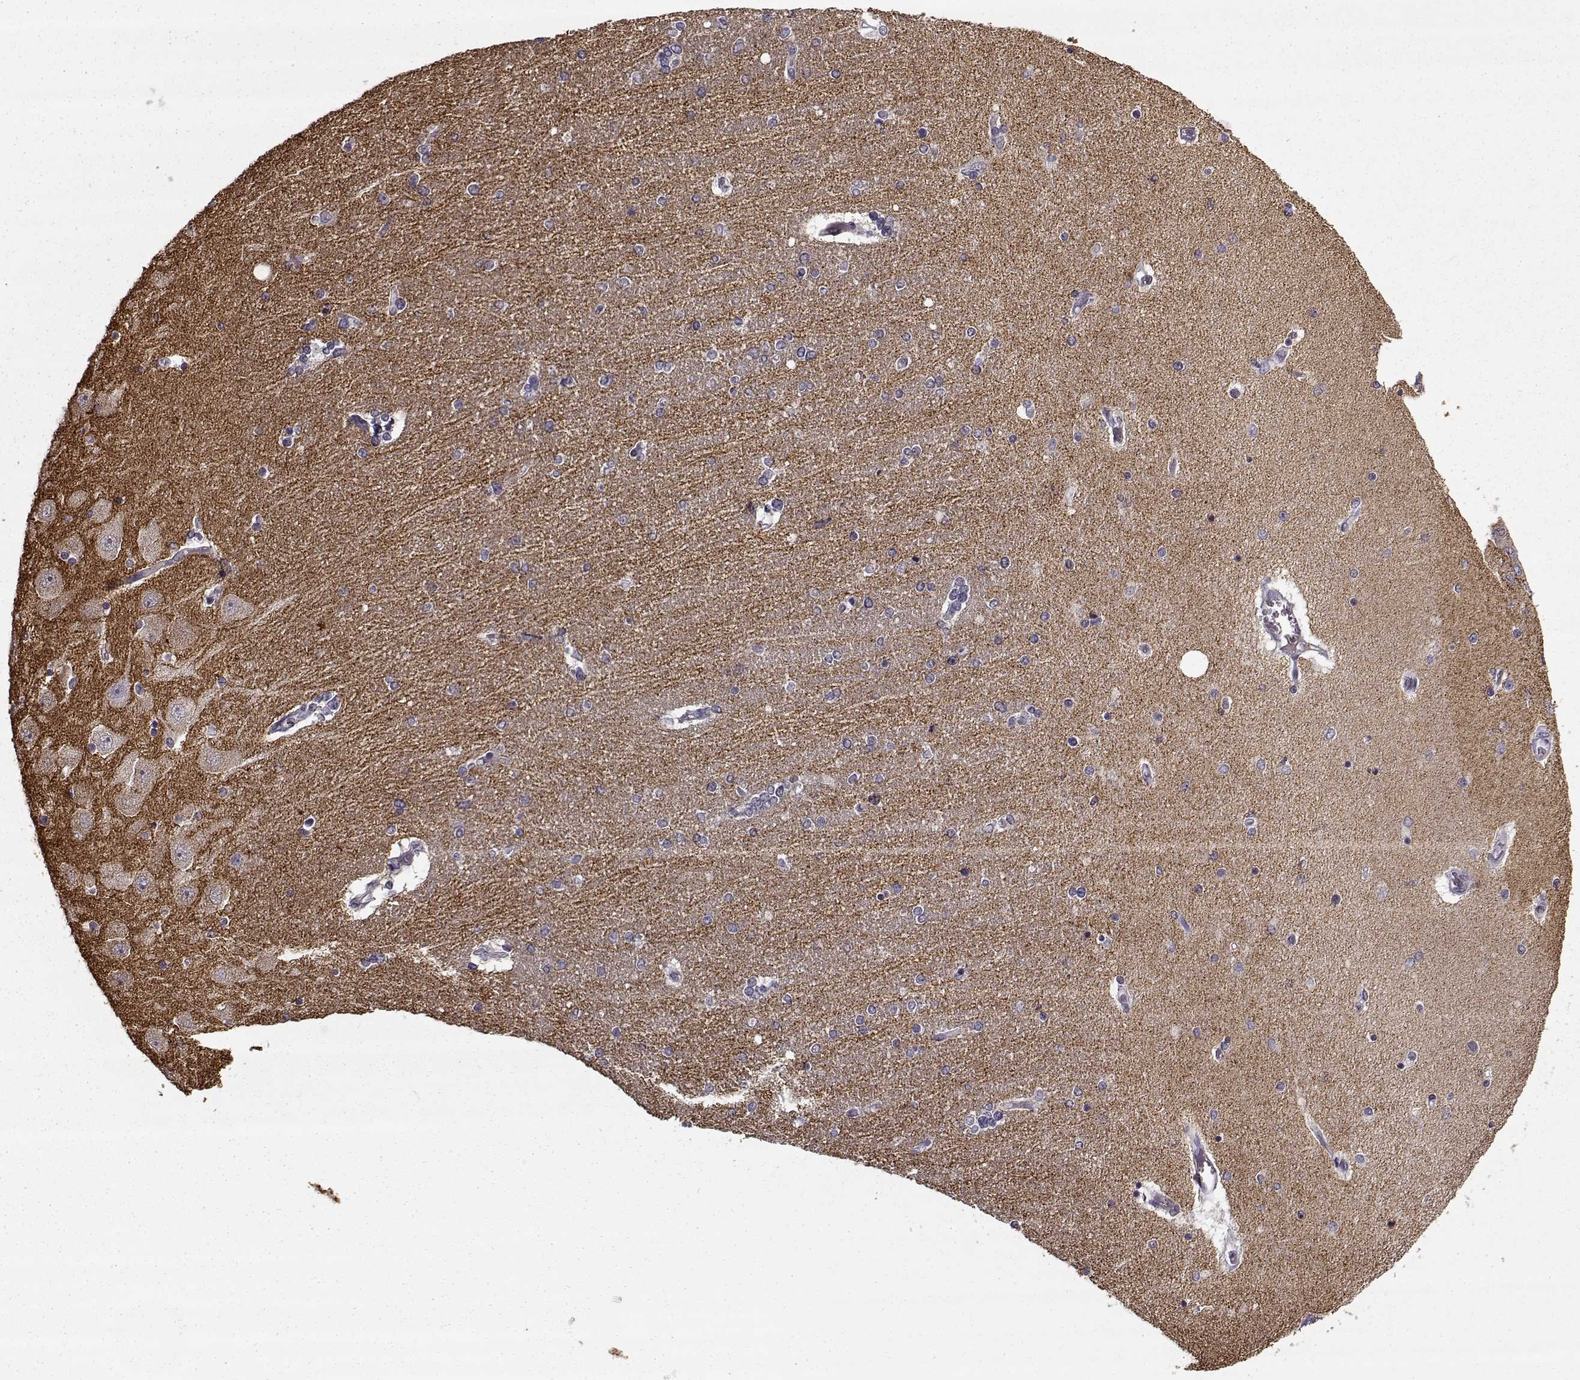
{"staining": {"intensity": "negative", "quantity": "none", "location": "none"}, "tissue": "hippocampus", "cell_type": "Glial cells", "image_type": "normal", "snomed": [{"axis": "morphology", "description": "Normal tissue, NOS"}, {"axis": "topography", "description": "Hippocampus"}], "caption": "A photomicrograph of human hippocampus is negative for staining in glial cells.", "gene": "SNCA", "patient": {"sex": "female", "age": 54}}